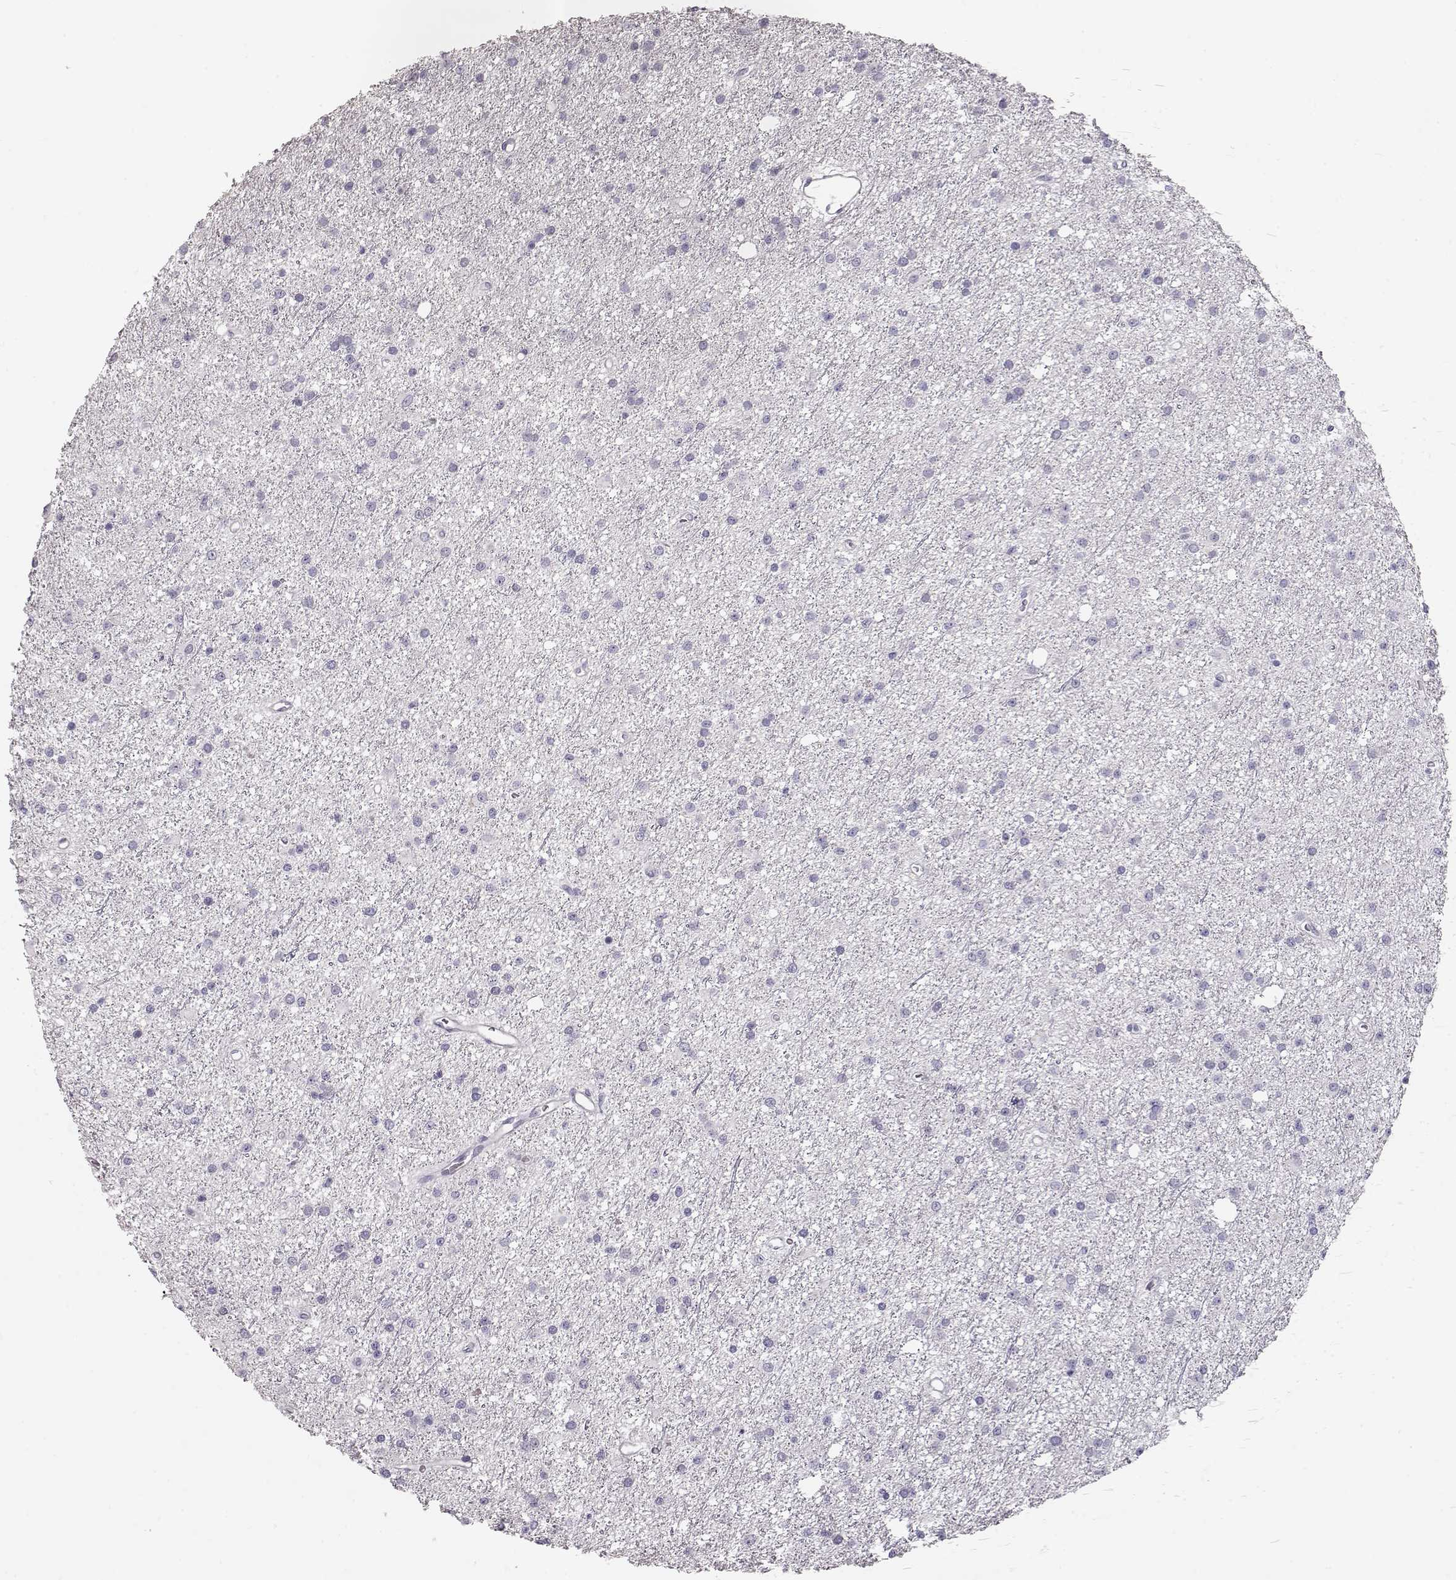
{"staining": {"intensity": "negative", "quantity": "none", "location": "none"}, "tissue": "glioma", "cell_type": "Tumor cells", "image_type": "cancer", "snomed": [{"axis": "morphology", "description": "Glioma, malignant, Low grade"}, {"axis": "topography", "description": "Brain"}], "caption": "Photomicrograph shows no protein staining in tumor cells of glioma tissue.", "gene": "SLC18A1", "patient": {"sex": "male", "age": 27}}